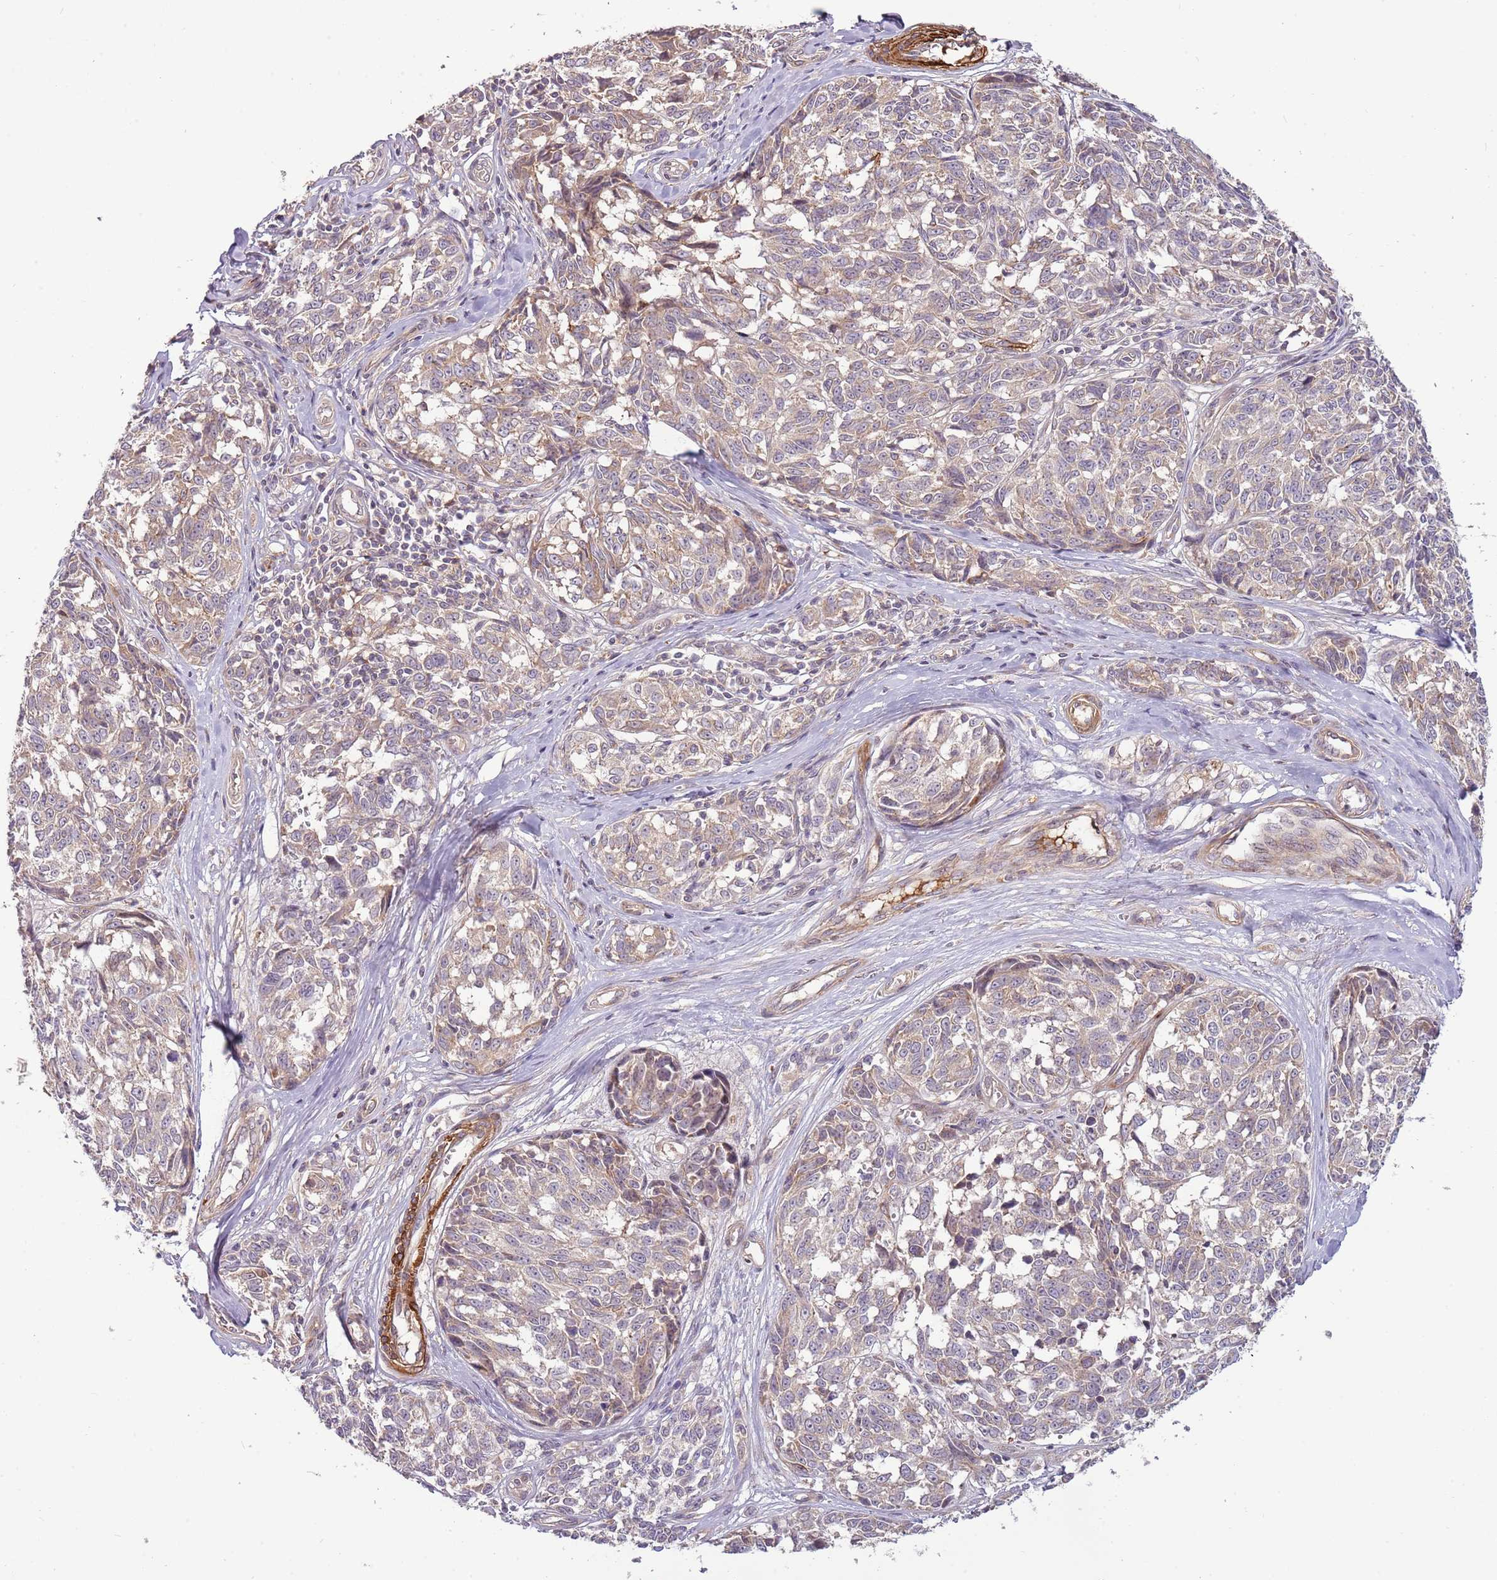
{"staining": {"intensity": "weak", "quantity": "<25%", "location": "cytoplasmic/membranous"}, "tissue": "melanoma", "cell_type": "Tumor cells", "image_type": "cancer", "snomed": [{"axis": "morphology", "description": "Normal tissue, NOS"}, {"axis": "morphology", "description": "Malignant melanoma, NOS"}, {"axis": "topography", "description": "Skin"}], "caption": "Immunohistochemical staining of human melanoma shows no significant positivity in tumor cells.", "gene": "RNF128", "patient": {"sex": "female", "age": 64}}